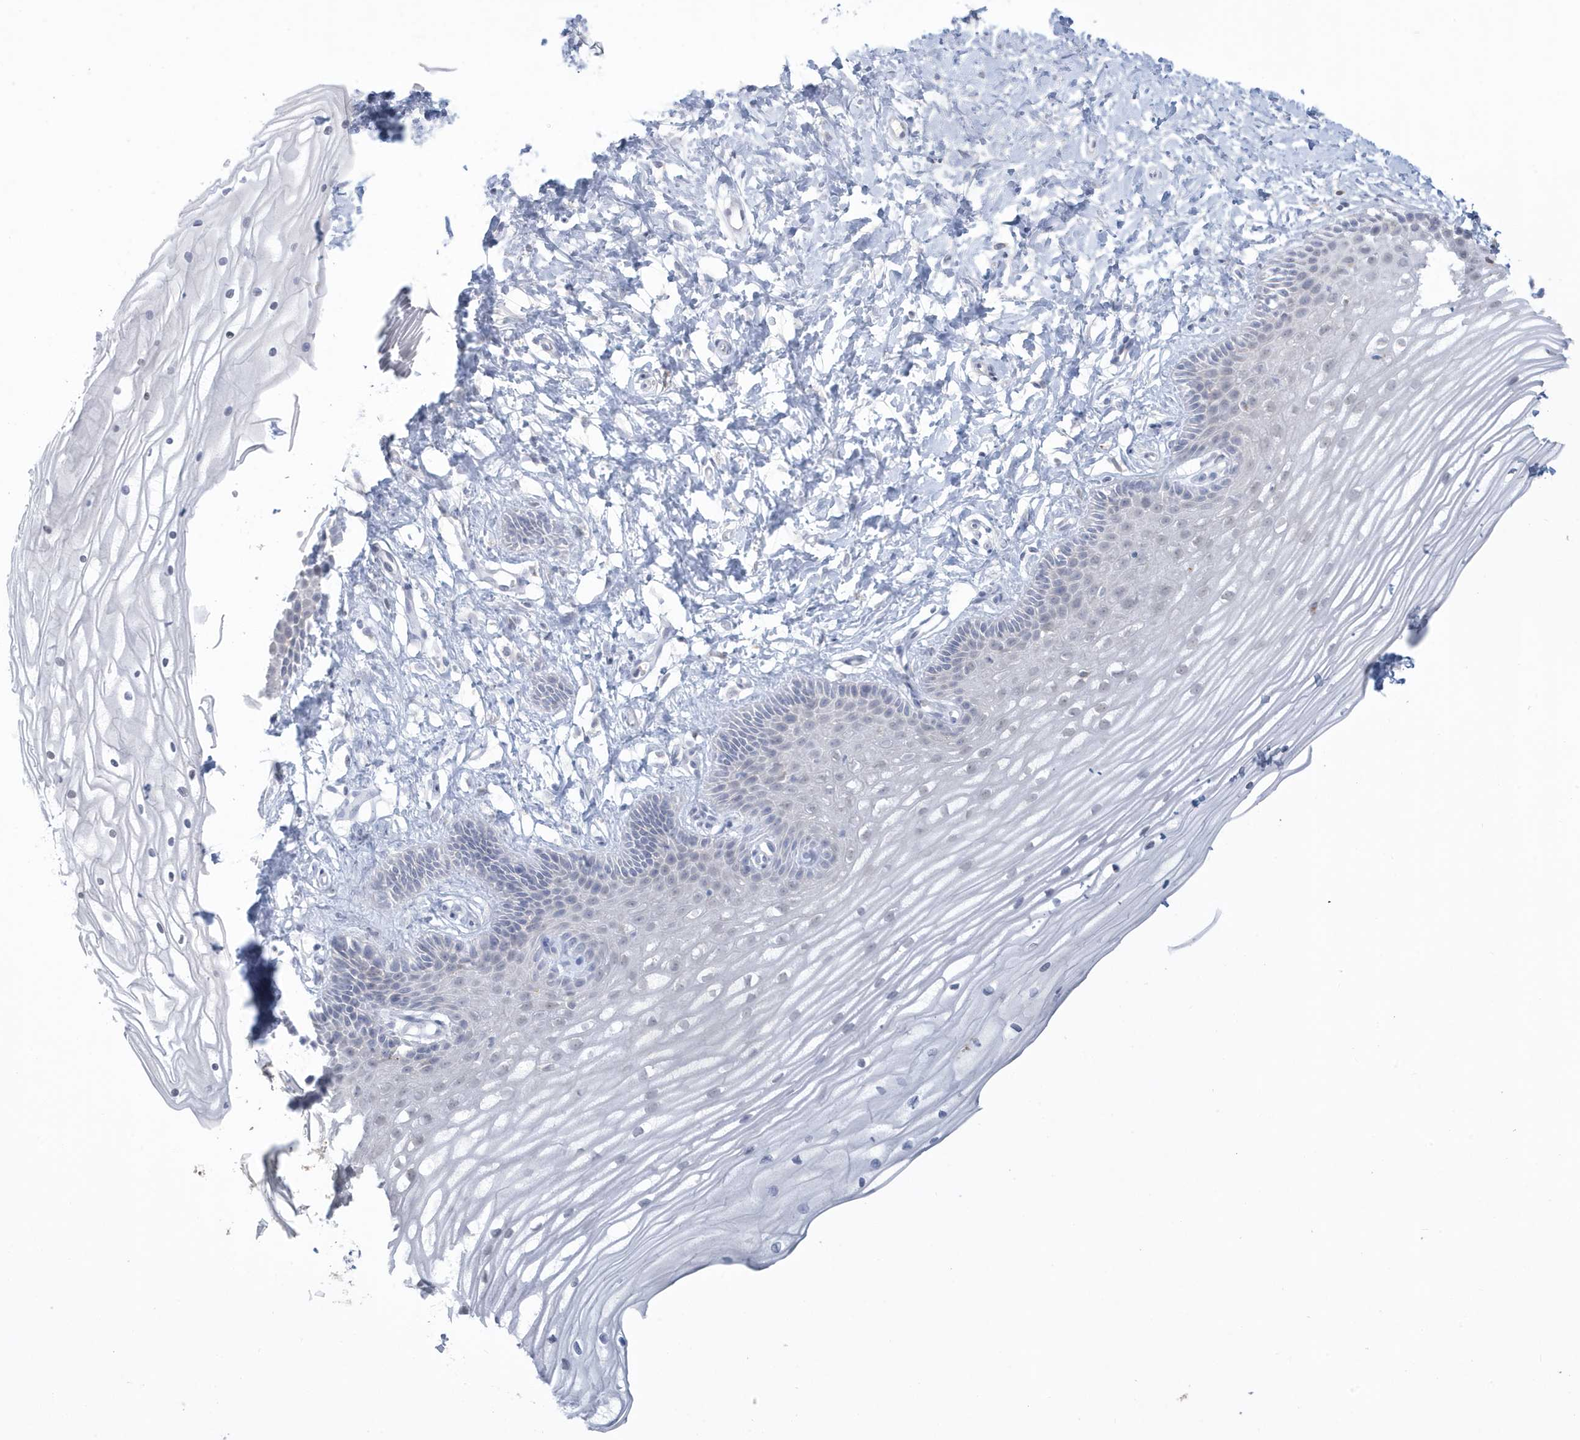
{"staining": {"intensity": "weak", "quantity": "<25%", "location": "nuclear"}, "tissue": "vagina", "cell_type": "Squamous epithelial cells", "image_type": "normal", "snomed": [{"axis": "morphology", "description": "Normal tissue, NOS"}, {"axis": "topography", "description": "Vagina"}, {"axis": "topography", "description": "Cervix"}], "caption": "This micrograph is of benign vagina stained with immunohistochemistry (IHC) to label a protein in brown with the nuclei are counter-stained blue. There is no positivity in squamous epithelial cells.", "gene": "HERC6", "patient": {"sex": "female", "age": 40}}